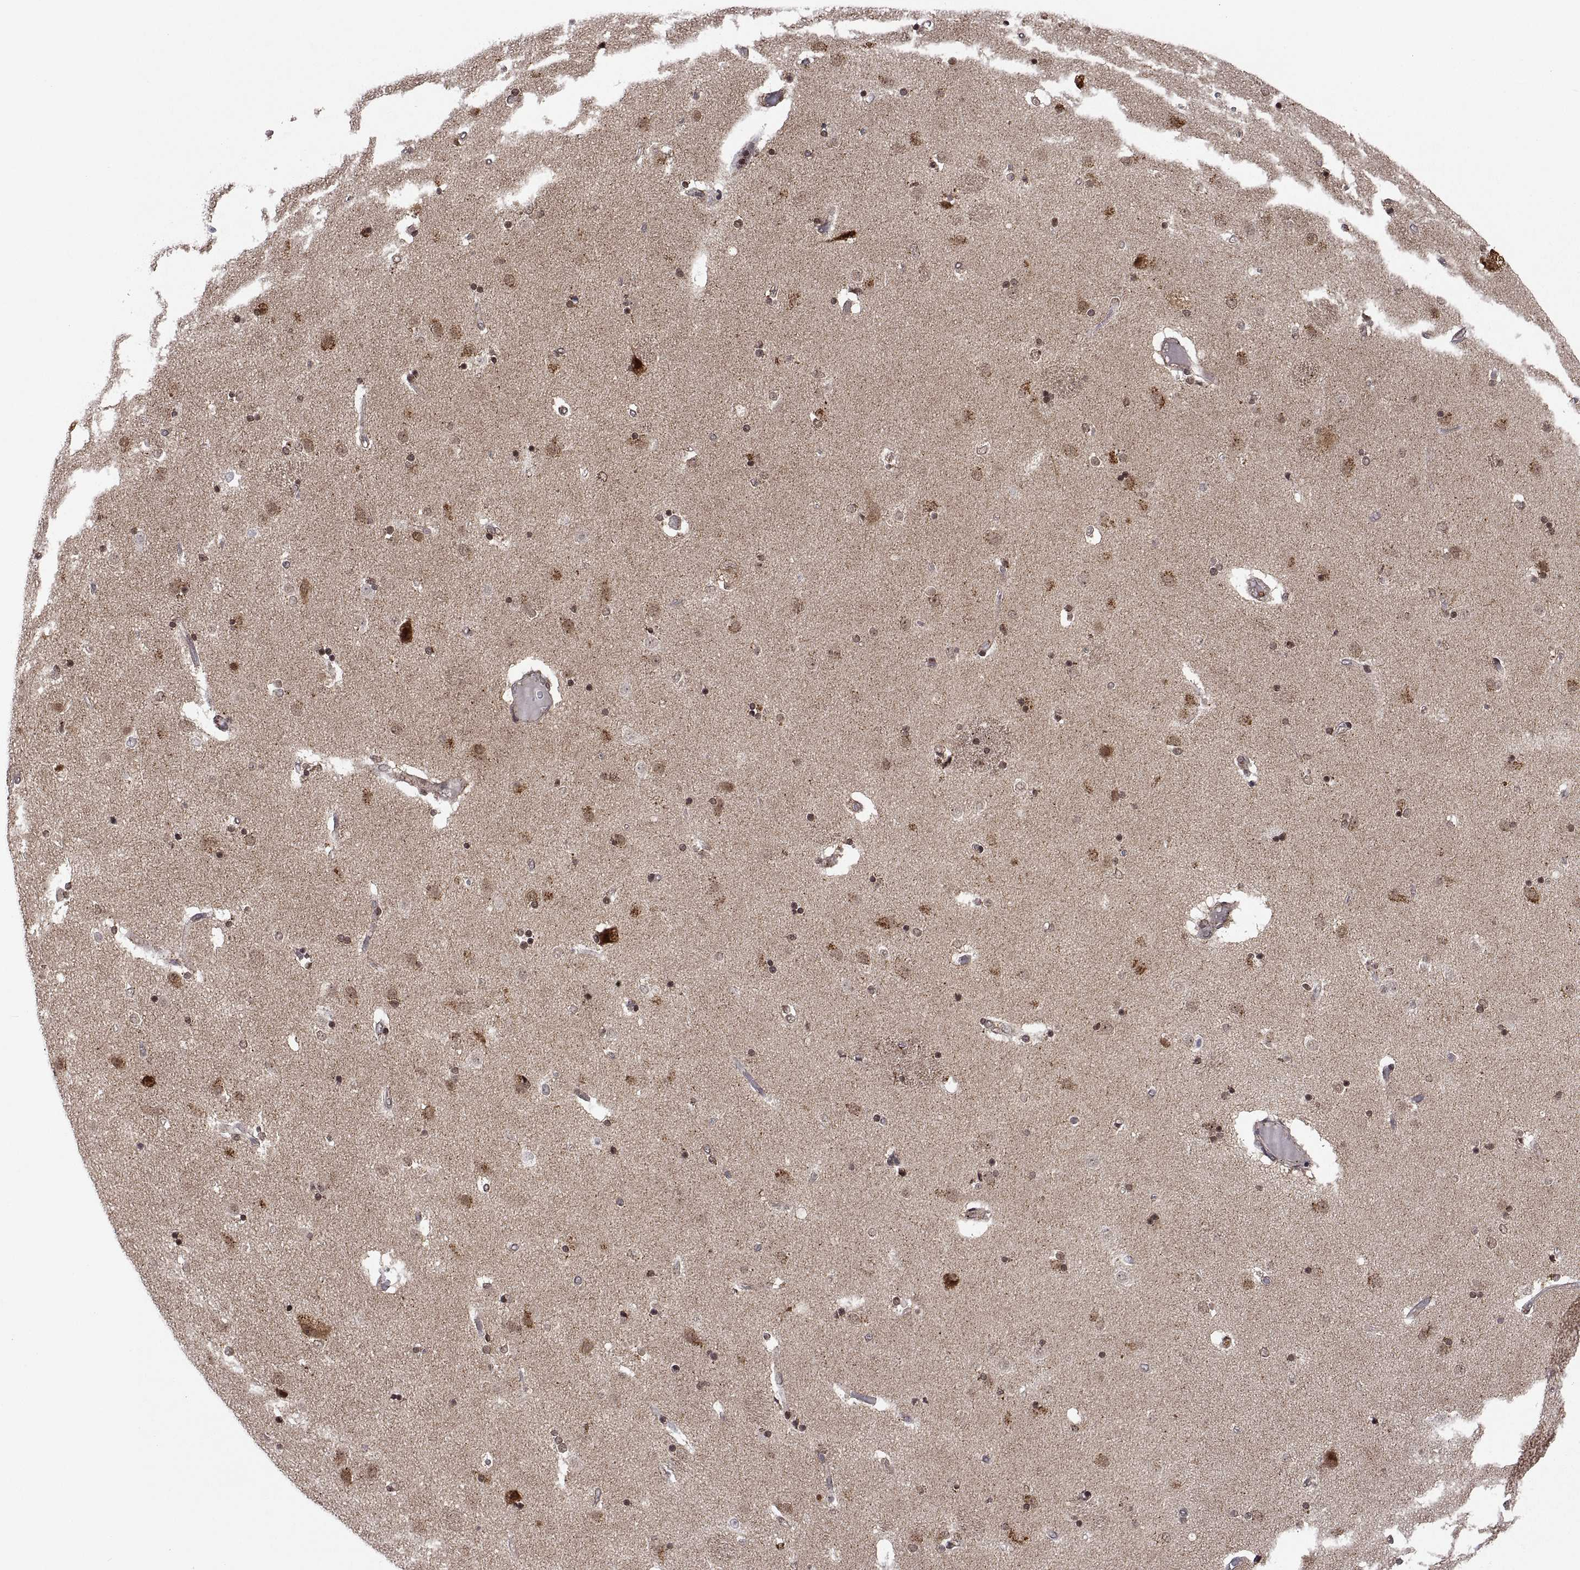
{"staining": {"intensity": "weak", "quantity": "<25%", "location": "cytoplasmic/membranous,nuclear"}, "tissue": "caudate", "cell_type": "Glial cells", "image_type": "normal", "snomed": [{"axis": "morphology", "description": "Normal tissue, NOS"}, {"axis": "topography", "description": "Lateral ventricle wall"}], "caption": "Immunohistochemistry (IHC) photomicrograph of normal caudate: caudate stained with DAB (3,3'-diaminobenzidine) shows no significant protein positivity in glial cells.", "gene": "ZNRF2", "patient": {"sex": "female", "age": 71}}